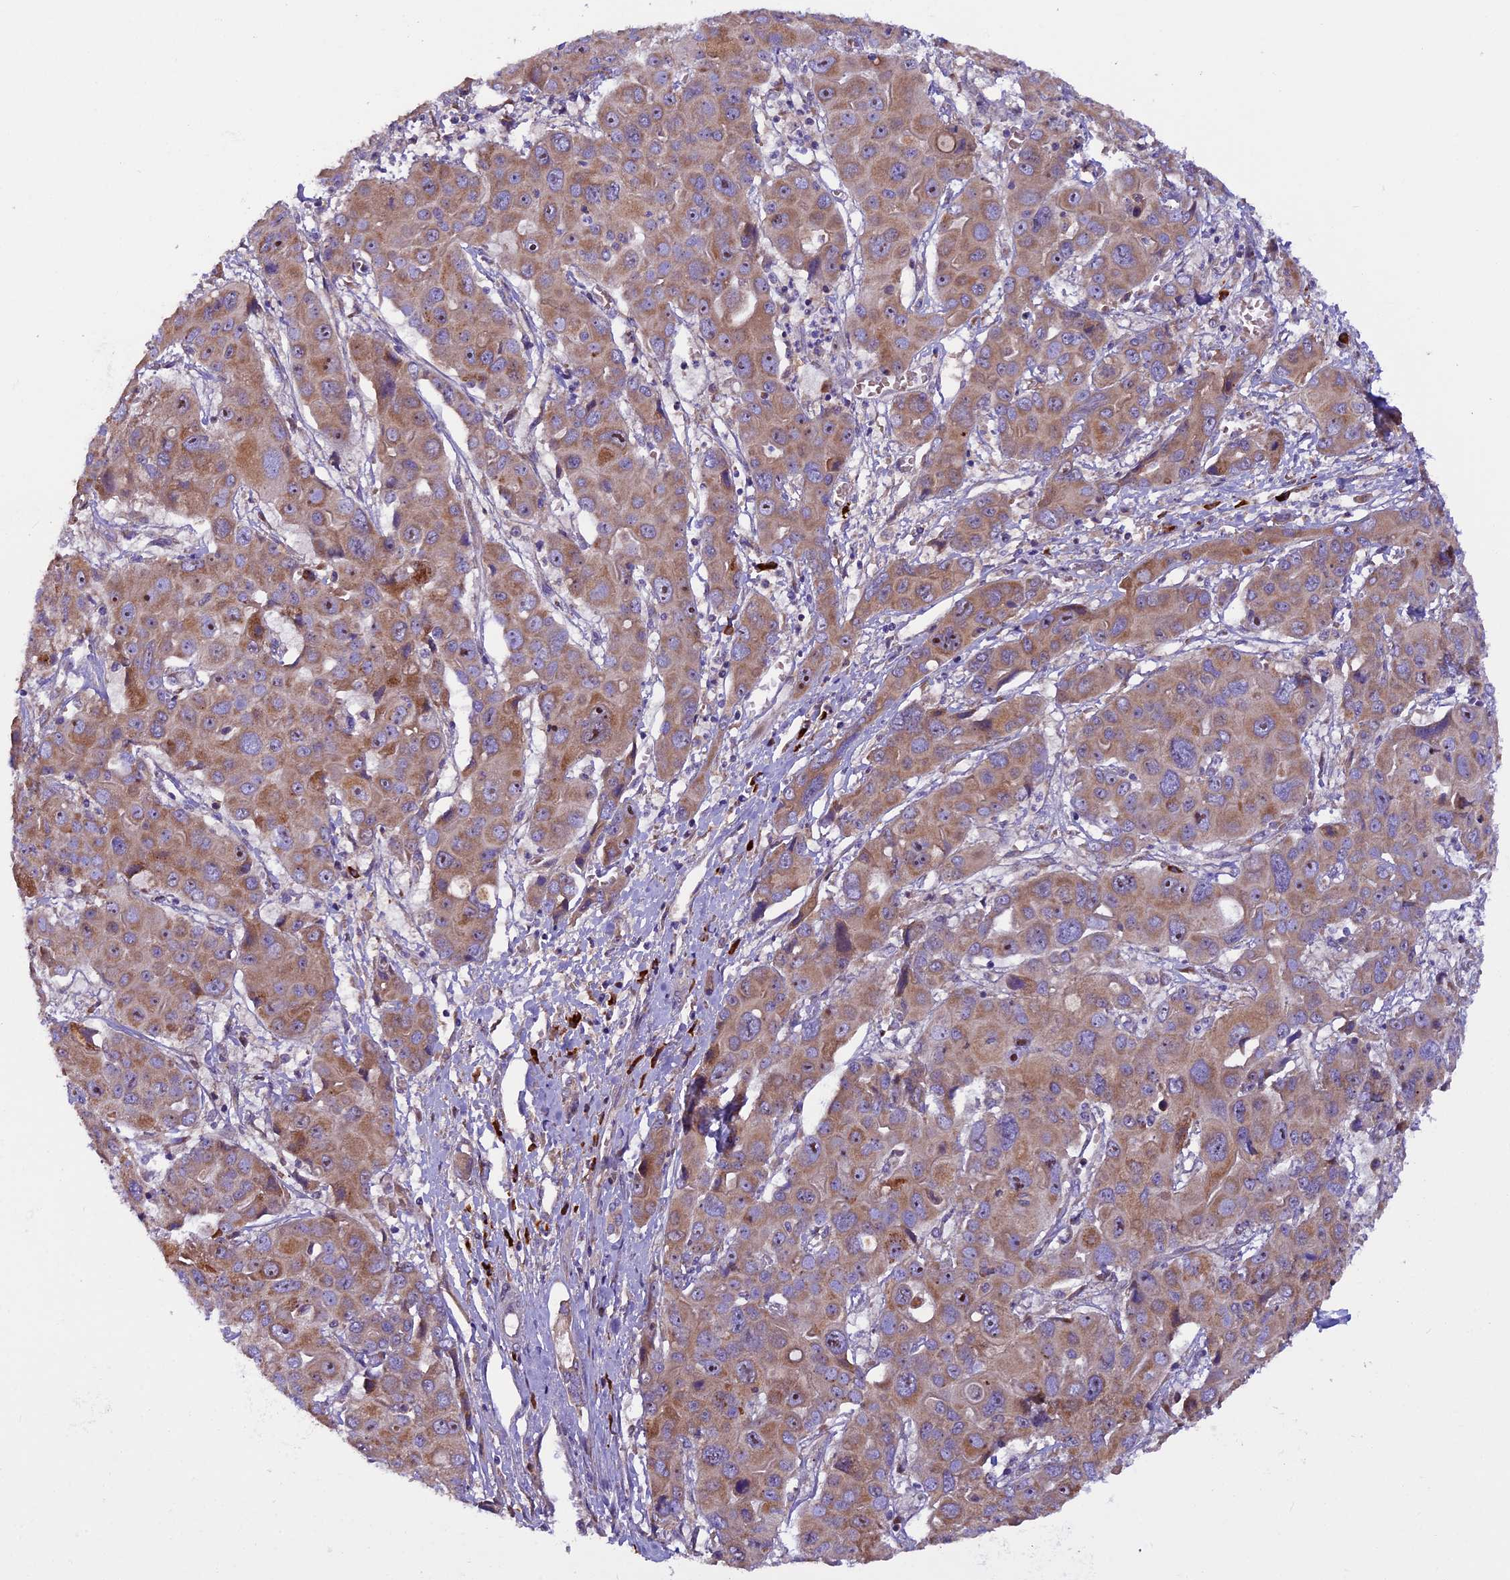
{"staining": {"intensity": "moderate", "quantity": ">75%", "location": "cytoplasmic/membranous"}, "tissue": "liver cancer", "cell_type": "Tumor cells", "image_type": "cancer", "snomed": [{"axis": "morphology", "description": "Cholangiocarcinoma"}, {"axis": "topography", "description": "Liver"}], "caption": "Moderate cytoplasmic/membranous staining for a protein is appreciated in about >75% of tumor cells of liver cholangiocarcinoma using immunohistochemistry (IHC).", "gene": "FRY", "patient": {"sex": "male", "age": 67}}